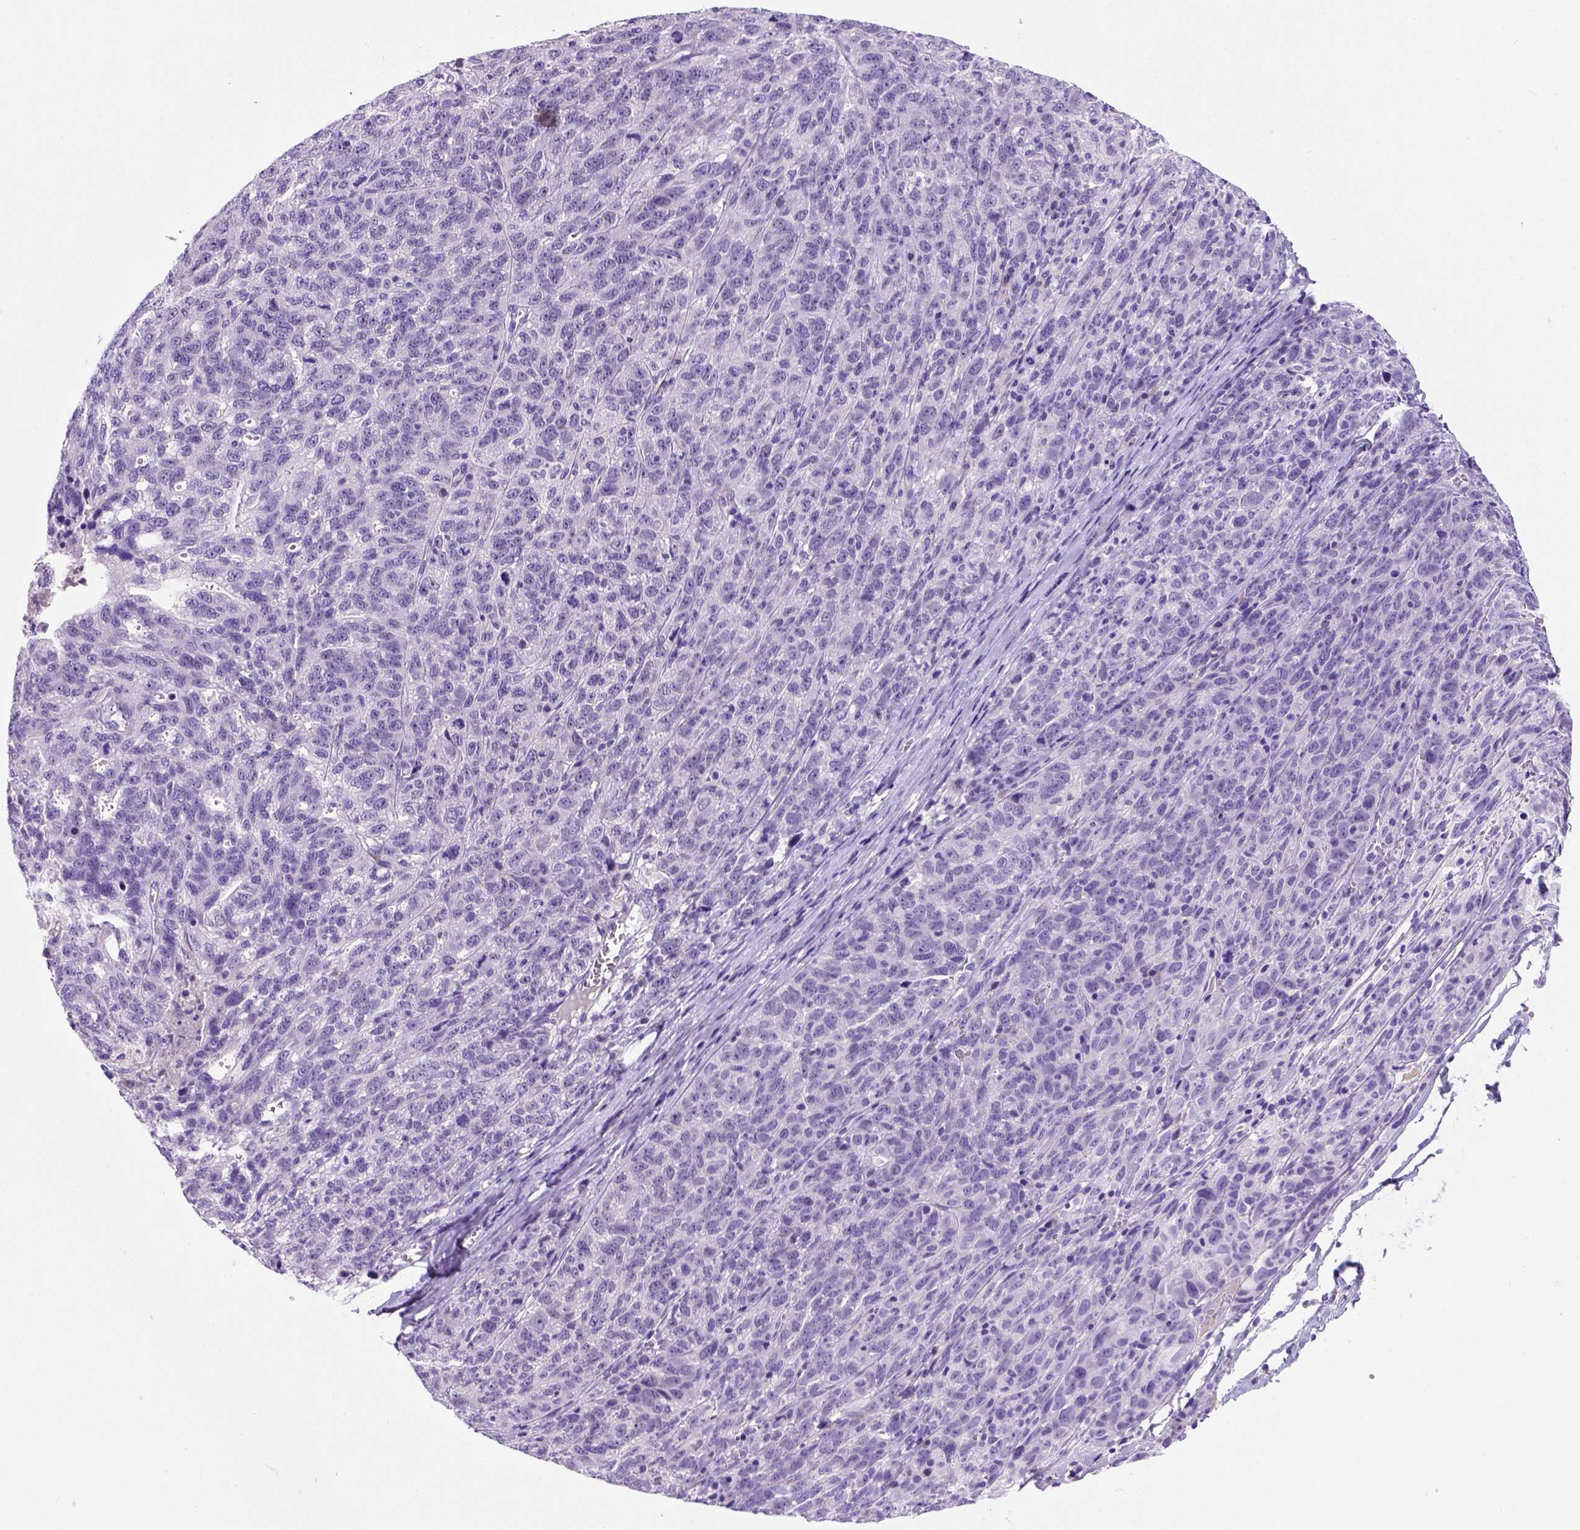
{"staining": {"intensity": "negative", "quantity": "none", "location": "none"}, "tissue": "ovarian cancer", "cell_type": "Tumor cells", "image_type": "cancer", "snomed": [{"axis": "morphology", "description": "Cystadenocarcinoma, serous, NOS"}, {"axis": "topography", "description": "Ovary"}], "caption": "DAB immunohistochemical staining of ovarian cancer shows no significant staining in tumor cells.", "gene": "FAM81B", "patient": {"sex": "female", "age": 71}}